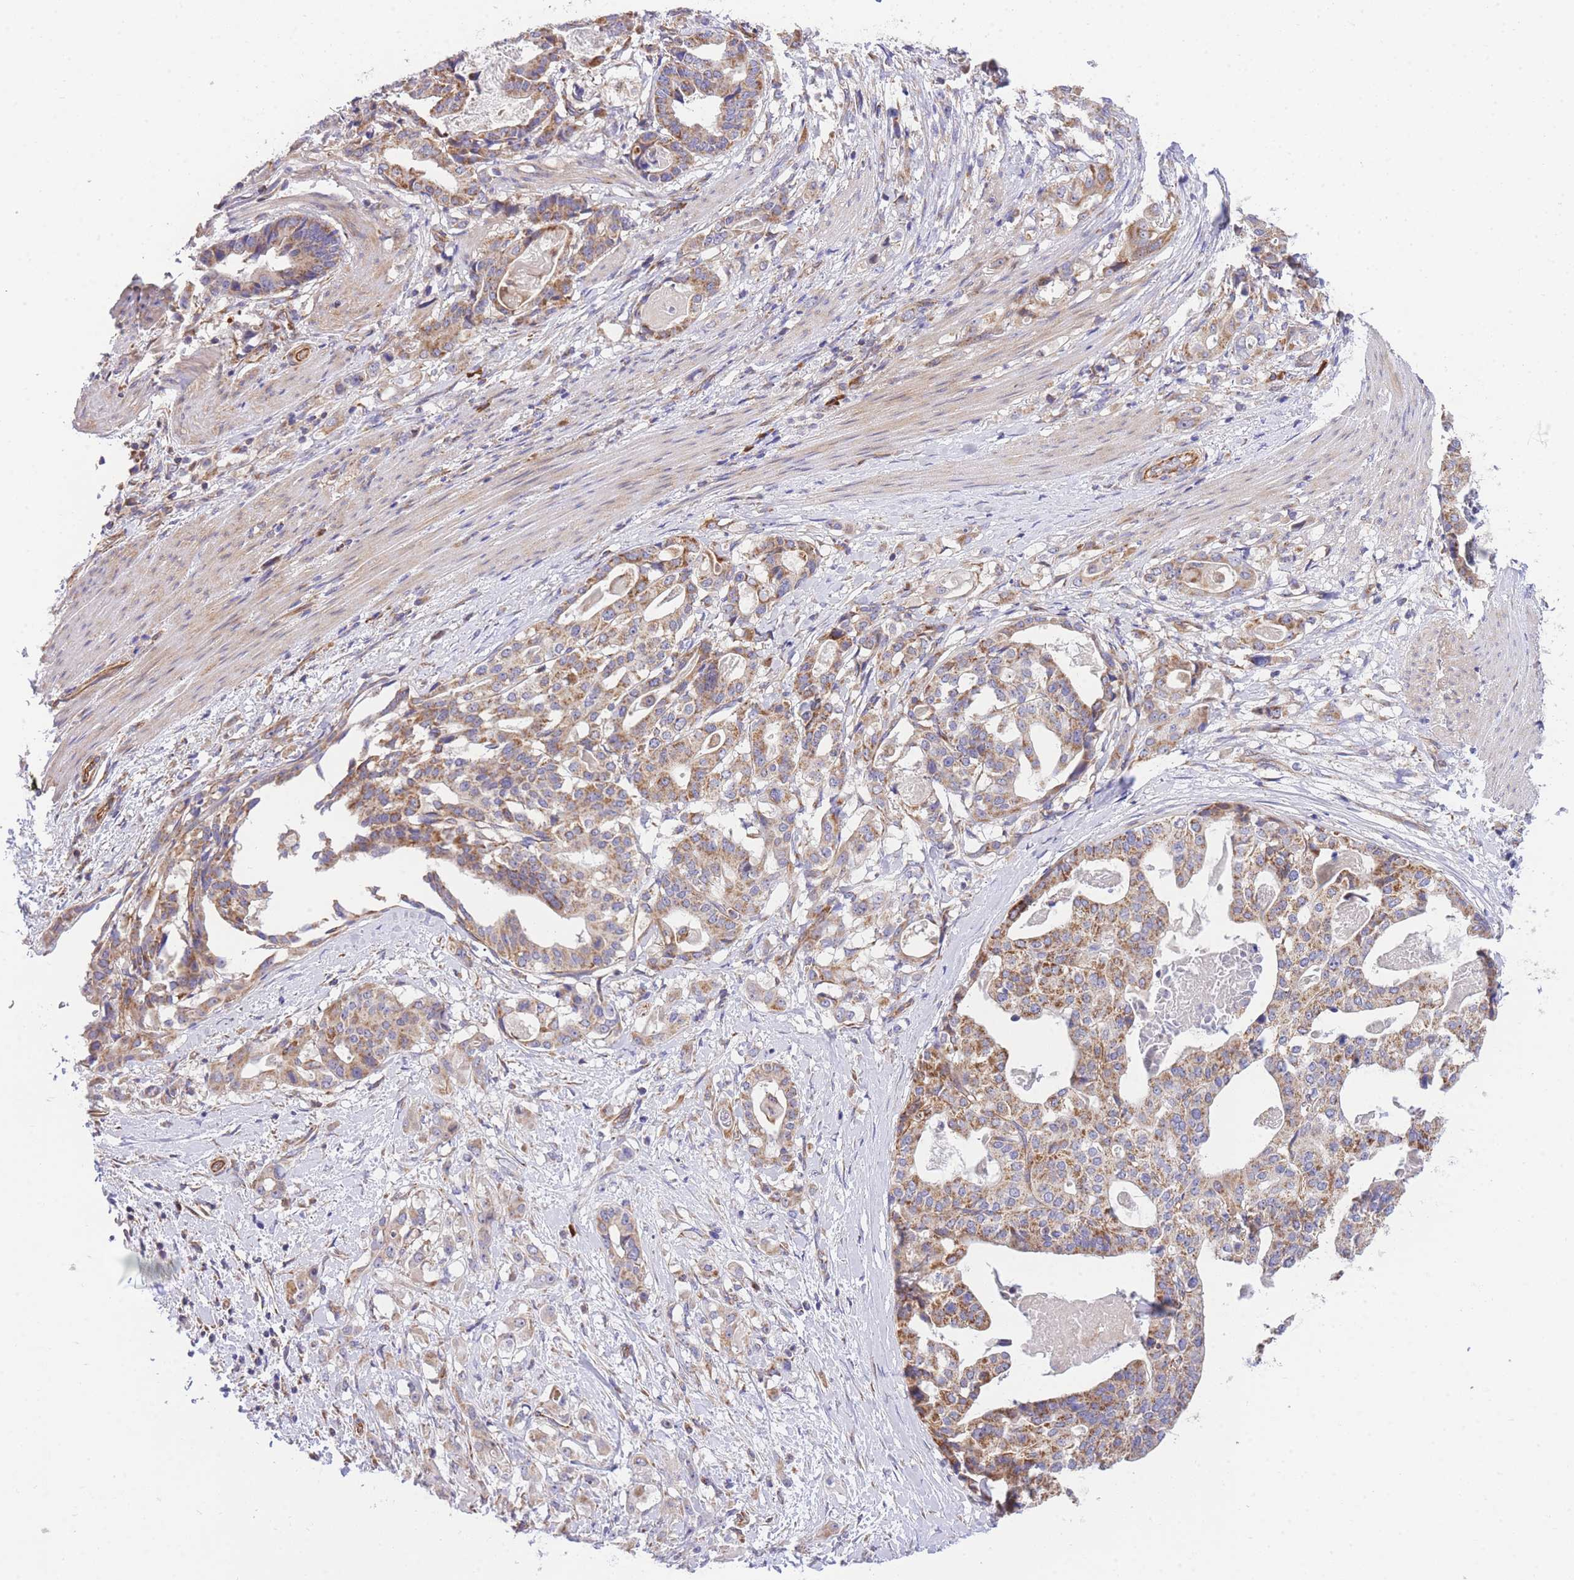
{"staining": {"intensity": "moderate", "quantity": ">75%", "location": "cytoplasmic/membranous"}, "tissue": "stomach cancer", "cell_type": "Tumor cells", "image_type": "cancer", "snomed": [{"axis": "morphology", "description": "Adenocarcinoma, NOS"}, {"axis": "topography", "description": "Stomach"}], "caption": "A brown stain shows moderate cytoplasmic/membranous expression of a protein in human stomach cancer tumor cells.", "gene": "MTRES1", "patient": {"sex": "male", "age": 48}}